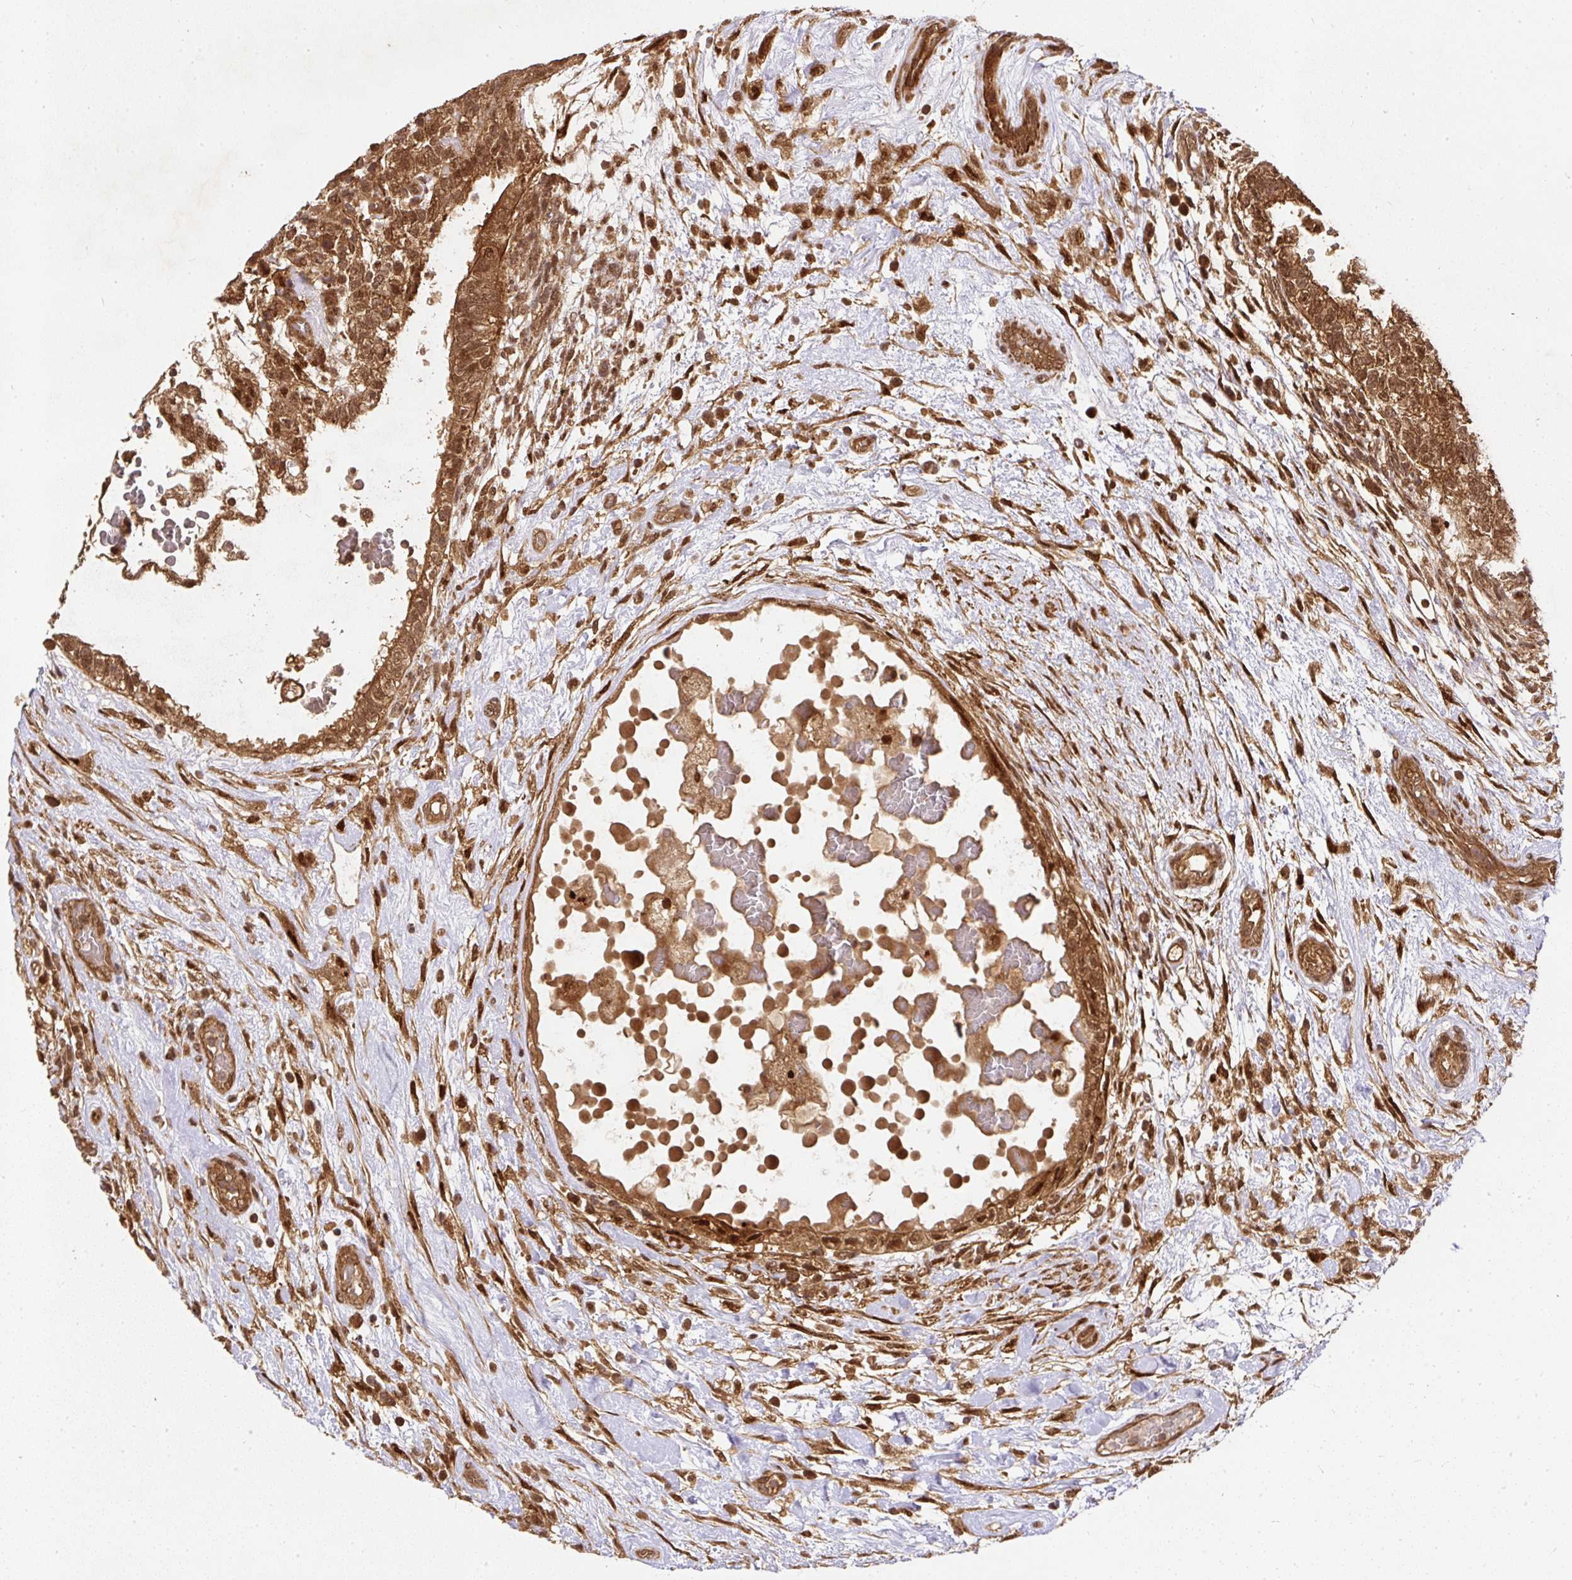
{"staining": {"intensity": "moderate", "quantity": ">75%", "location": "cytoplasmic/membranous,nuclear"}, "tissue": "testis cancer", "cell_type": "Tumor cells", "image_type": "cancer", "snomed": [{"axis": "morphology", "description": "Normal tissue, NOS"}, {"axis": "morphology", "description": "Carcinoma, Embryonal, NOS"}, {"axis": "topography", "description": "Testis"}], "caption": "Testis cancer (embryonal carcinoma) stained for a protein (brown) demonstrates moderate cytoplasmic/membranous and nuclear positive positivity in approximately >75% of tumor cells.", "gene": "PSMD1", "patient": {"sex": "male", "age": 32}}